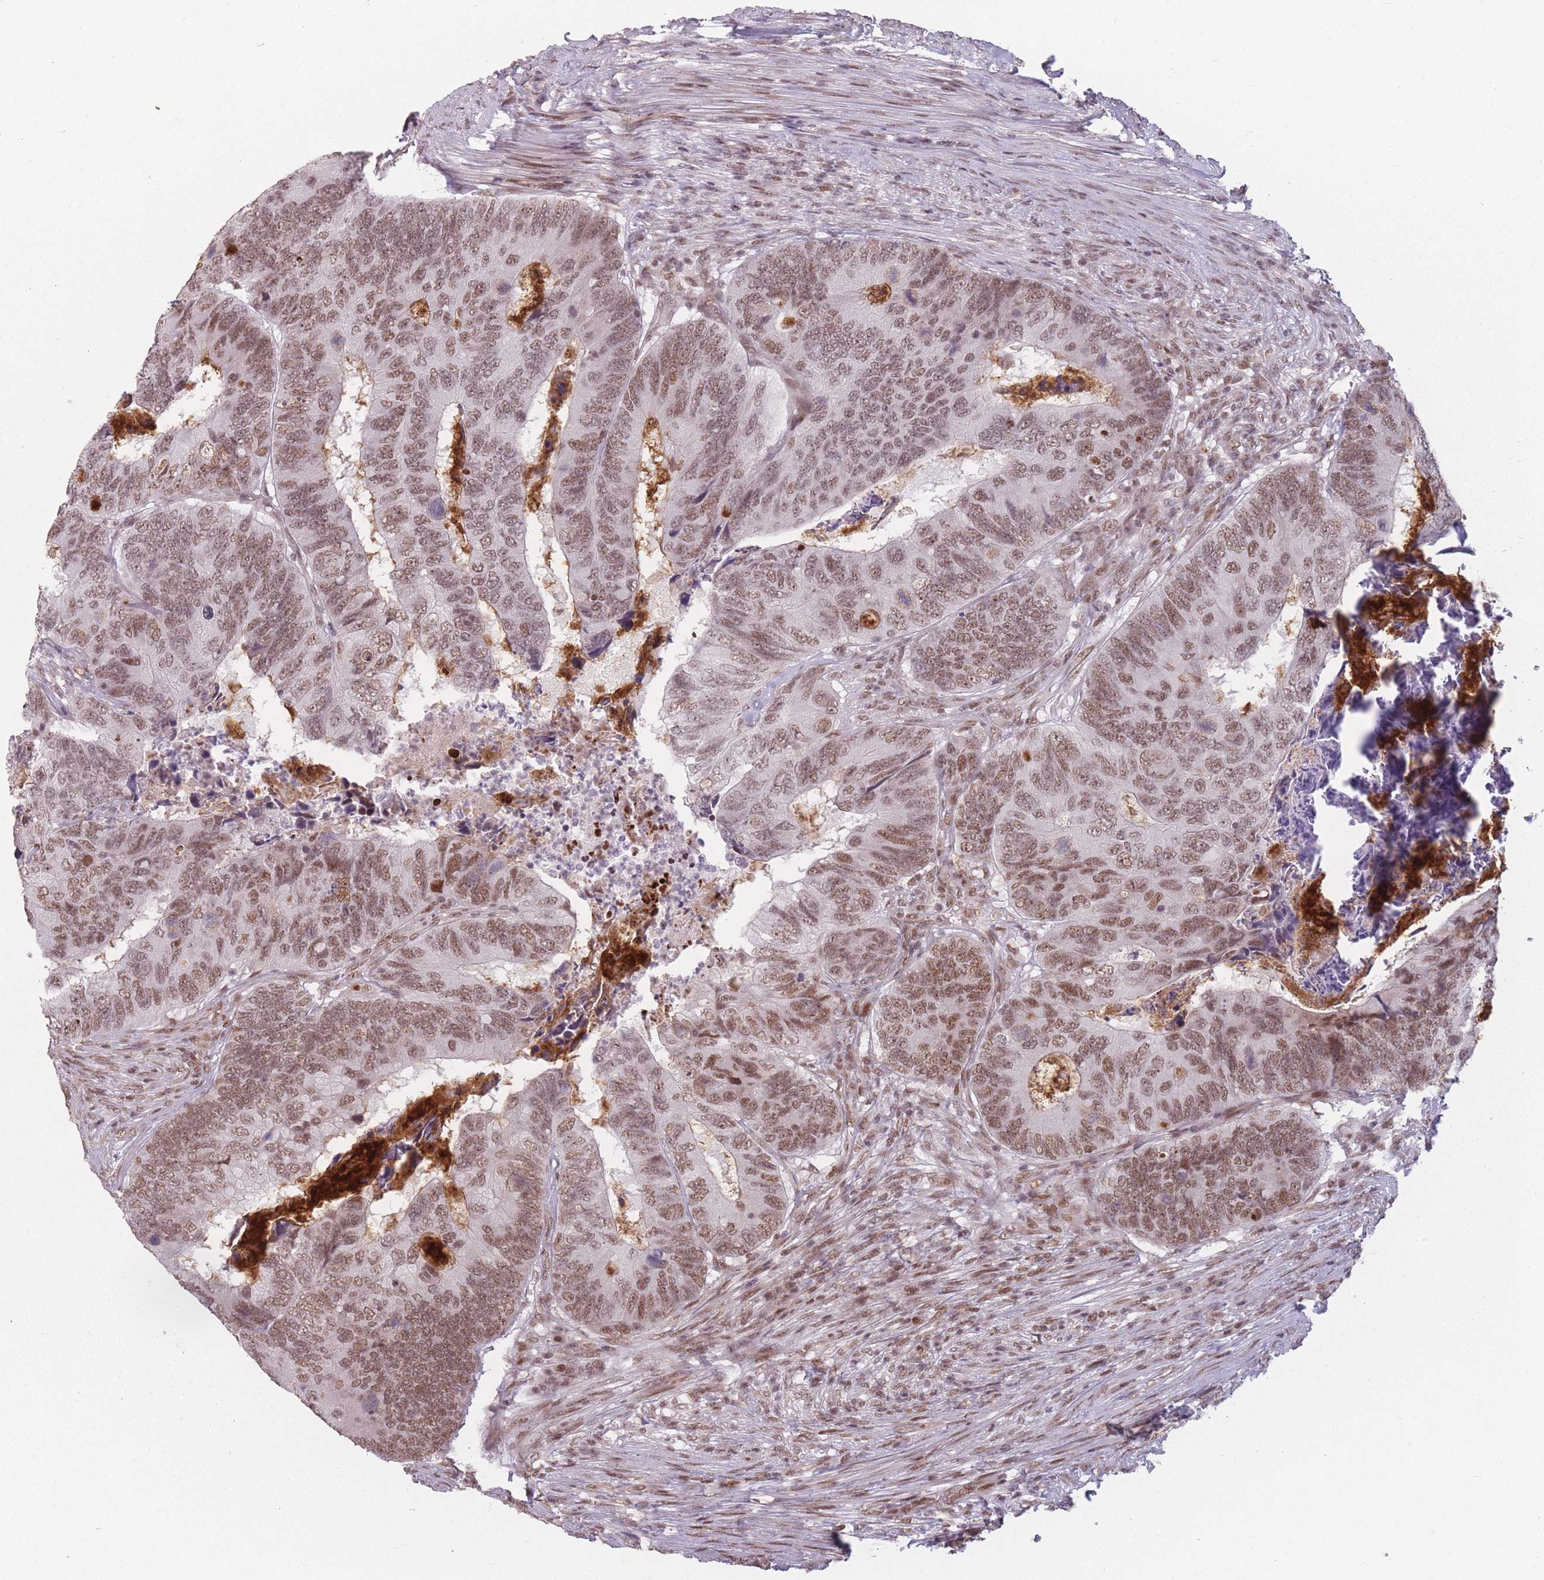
{"staining": {"intensity": "moderate", "quantity": "25%-75%", "location": "nuclear"}, "tissue": "colorectal cancer", "cell_type": "Tumor cells", "image_type": "cancer", "snomed": [{"axis": "morphology", "description": "Adenocarcinoma, NOS"}, {"axis": "topography", "description": "Colon"}], "caption": "Protein expression analysis of human colorectal cancer (adenocarcinoma) reveals moderate nuclear expression in about 25%-75% of tumor cells.", "gene": "SUPT6H", "patient": {"sex": "female", "age": 67}}